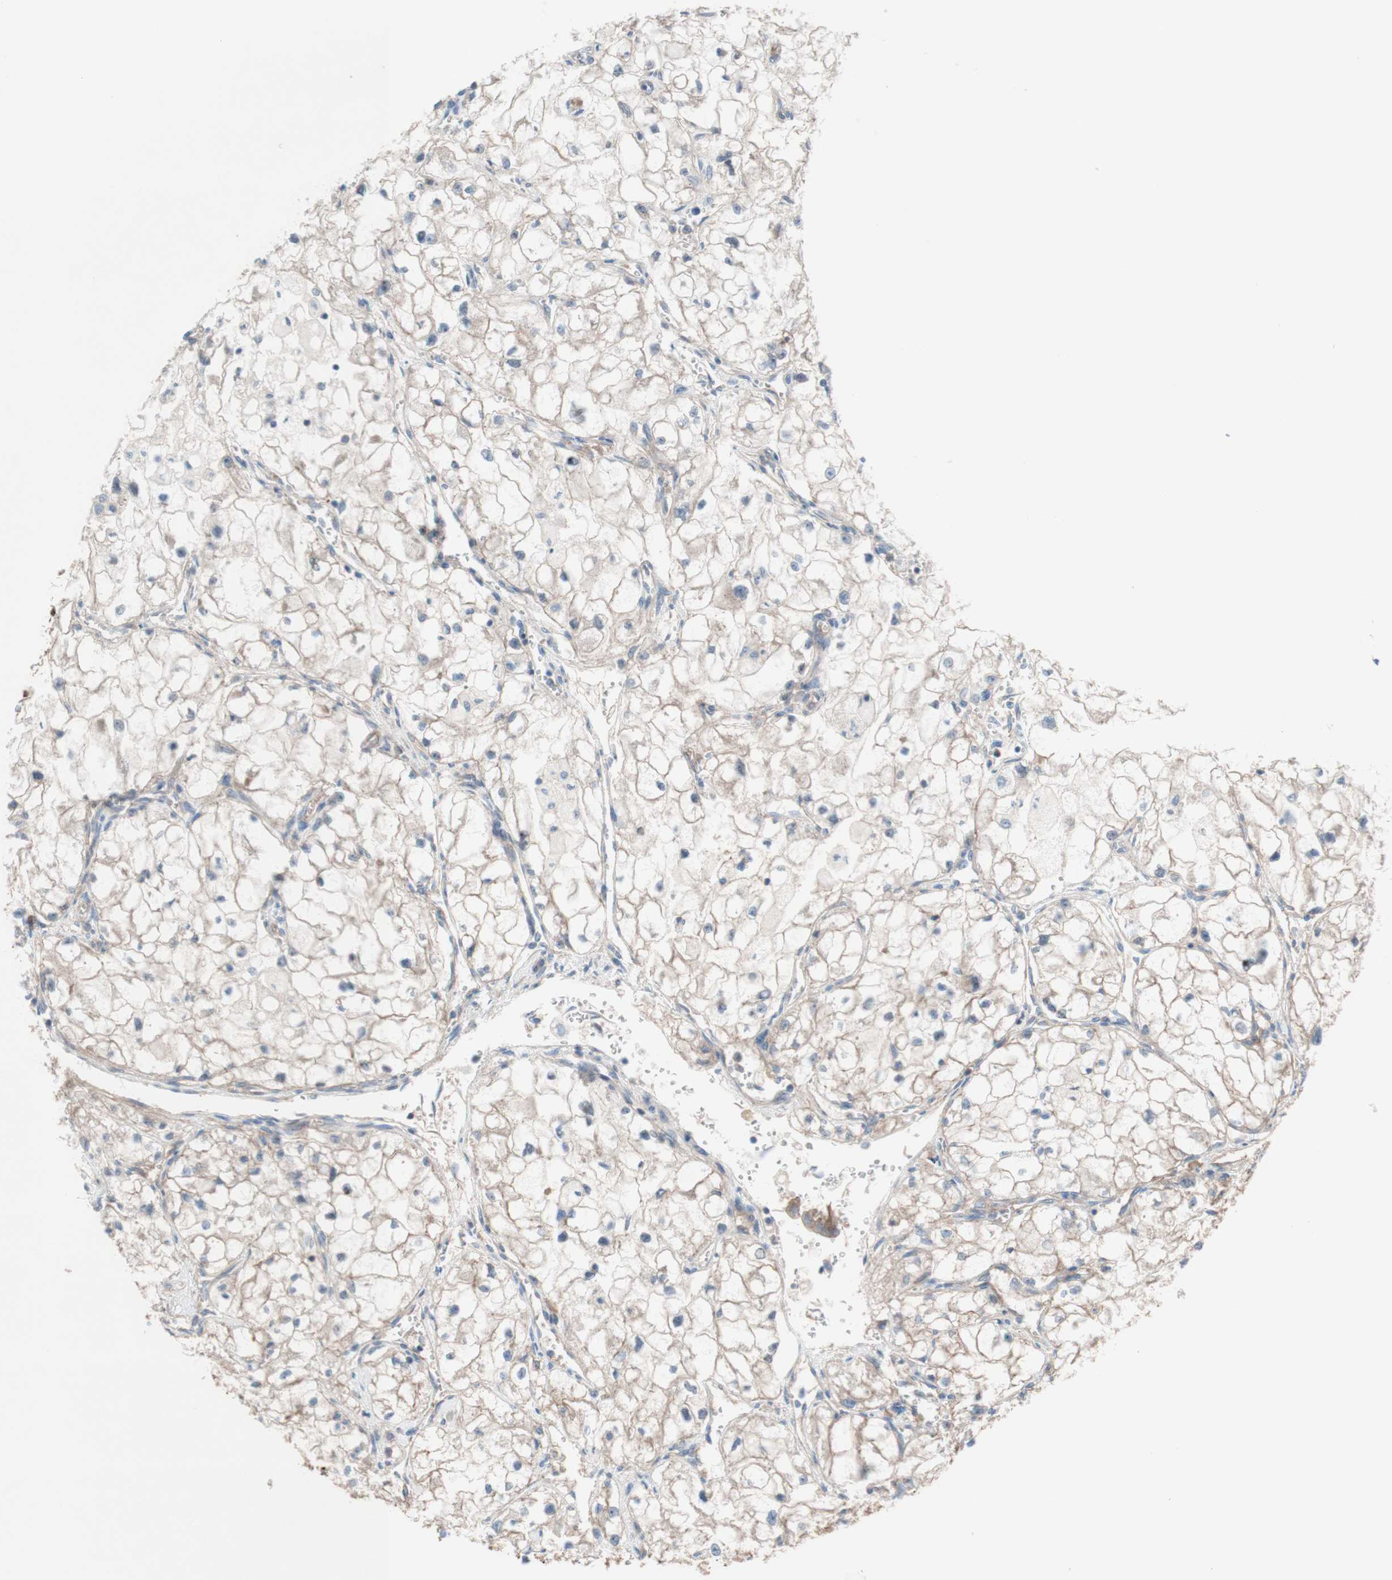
{"staining": {"intensity": "negative", "quantity": "none", "location": "none"}, "tissue": "renal cancer", "cell_type": "Tumor cells", "image_type": "cancer", "snomed": [{"axis": "morphology", "description": "Adenocarcinoma, NOS"}, {"axis": "topography", "description": "Kidney"}], "caption": "Renal adenocarcinoma stained for a protein using IHC reveals no positivity tumor cells.", "gene": "CD46", "patient": {"sex": "female", "age": 70}}